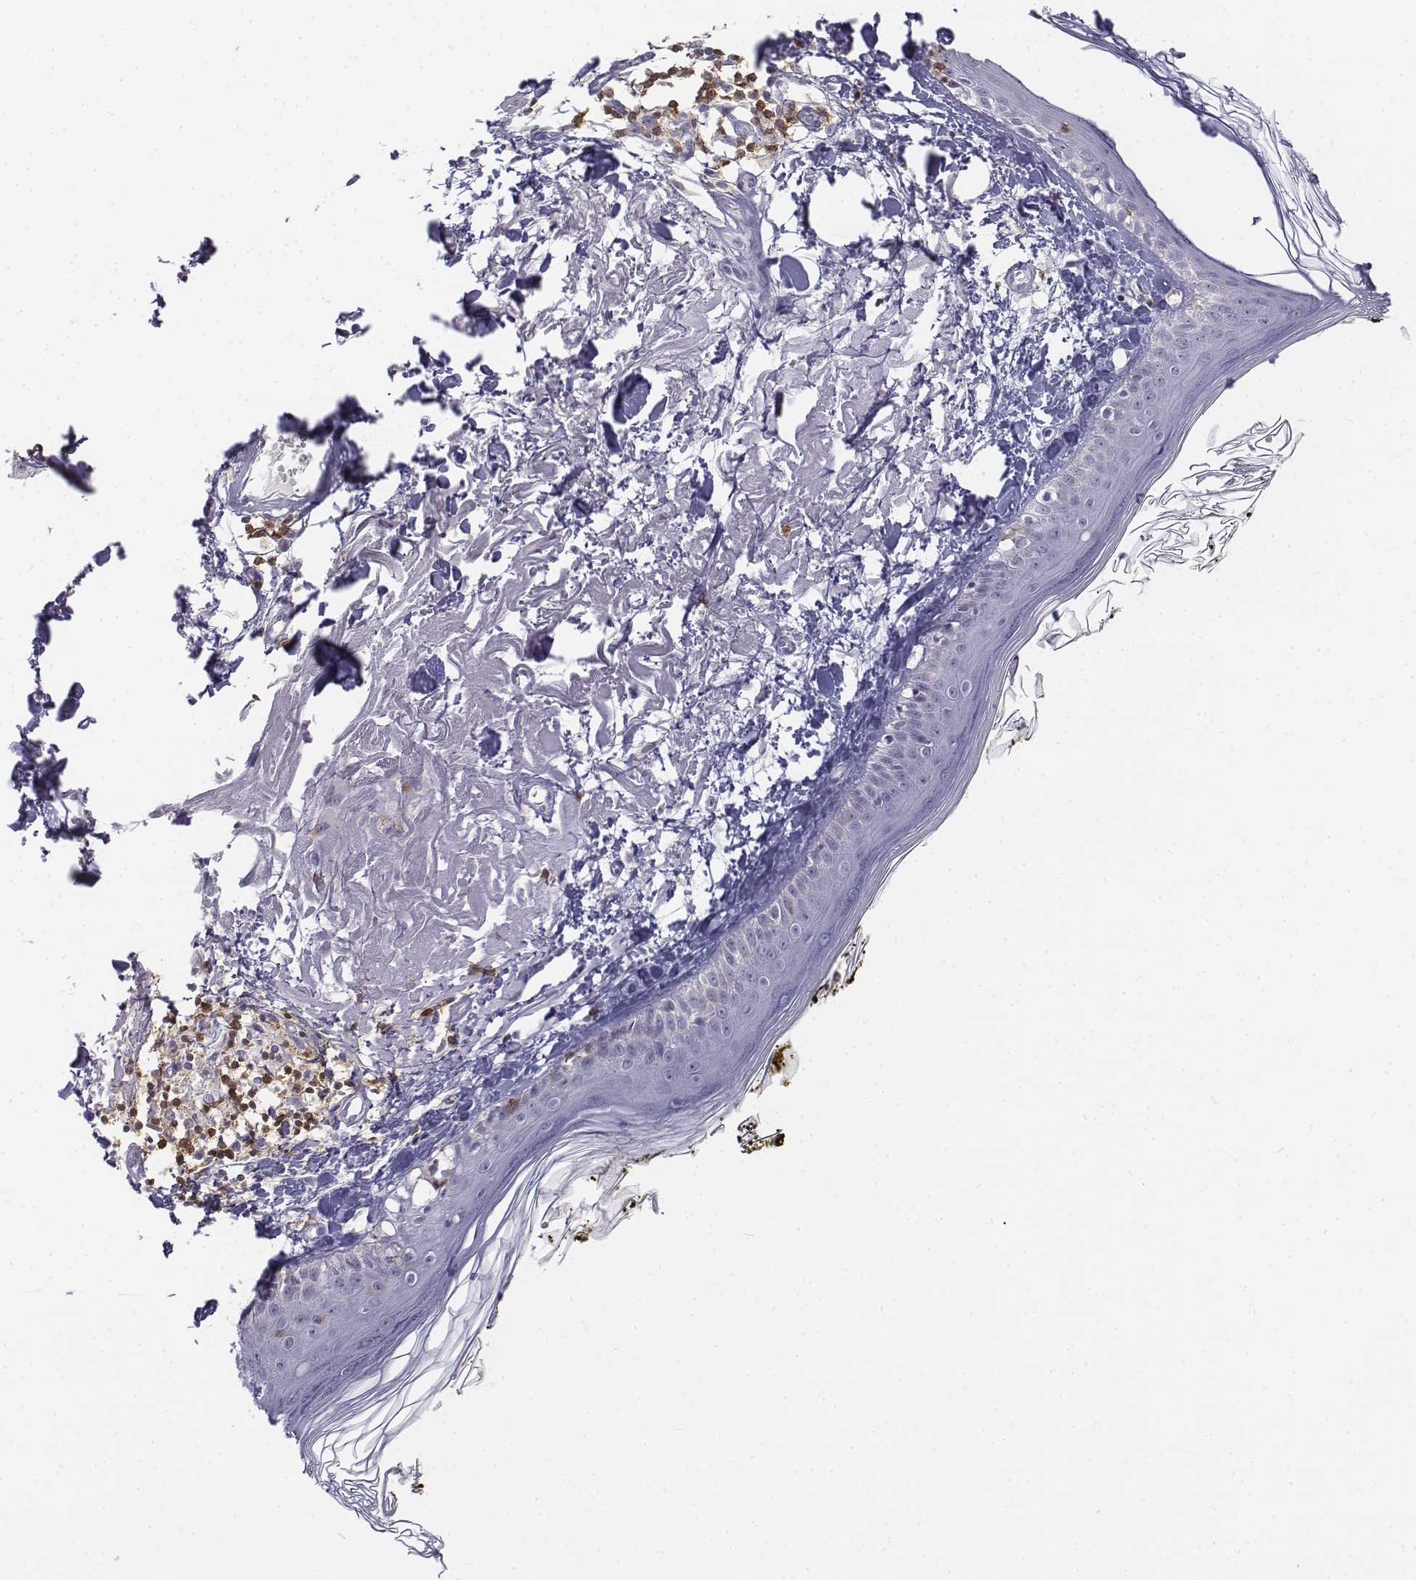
{"staining": {"intensity": "negative", "quantity": "none", "location": "none"}, "tissue": "skin", "cell_type": "Fibroblasts", "image_type": "normal", "snomed": [{"axis": "morphology", "description": "Normal tissue, NOS"}, {"axis": "topography", "description": "Skin"}], "caption": "DAB immunohistochemical staining of normal skin shows no significant expression in fibroblasts.", "gene": "CD3E", "patient": {"sex": "male", "age": 76}}